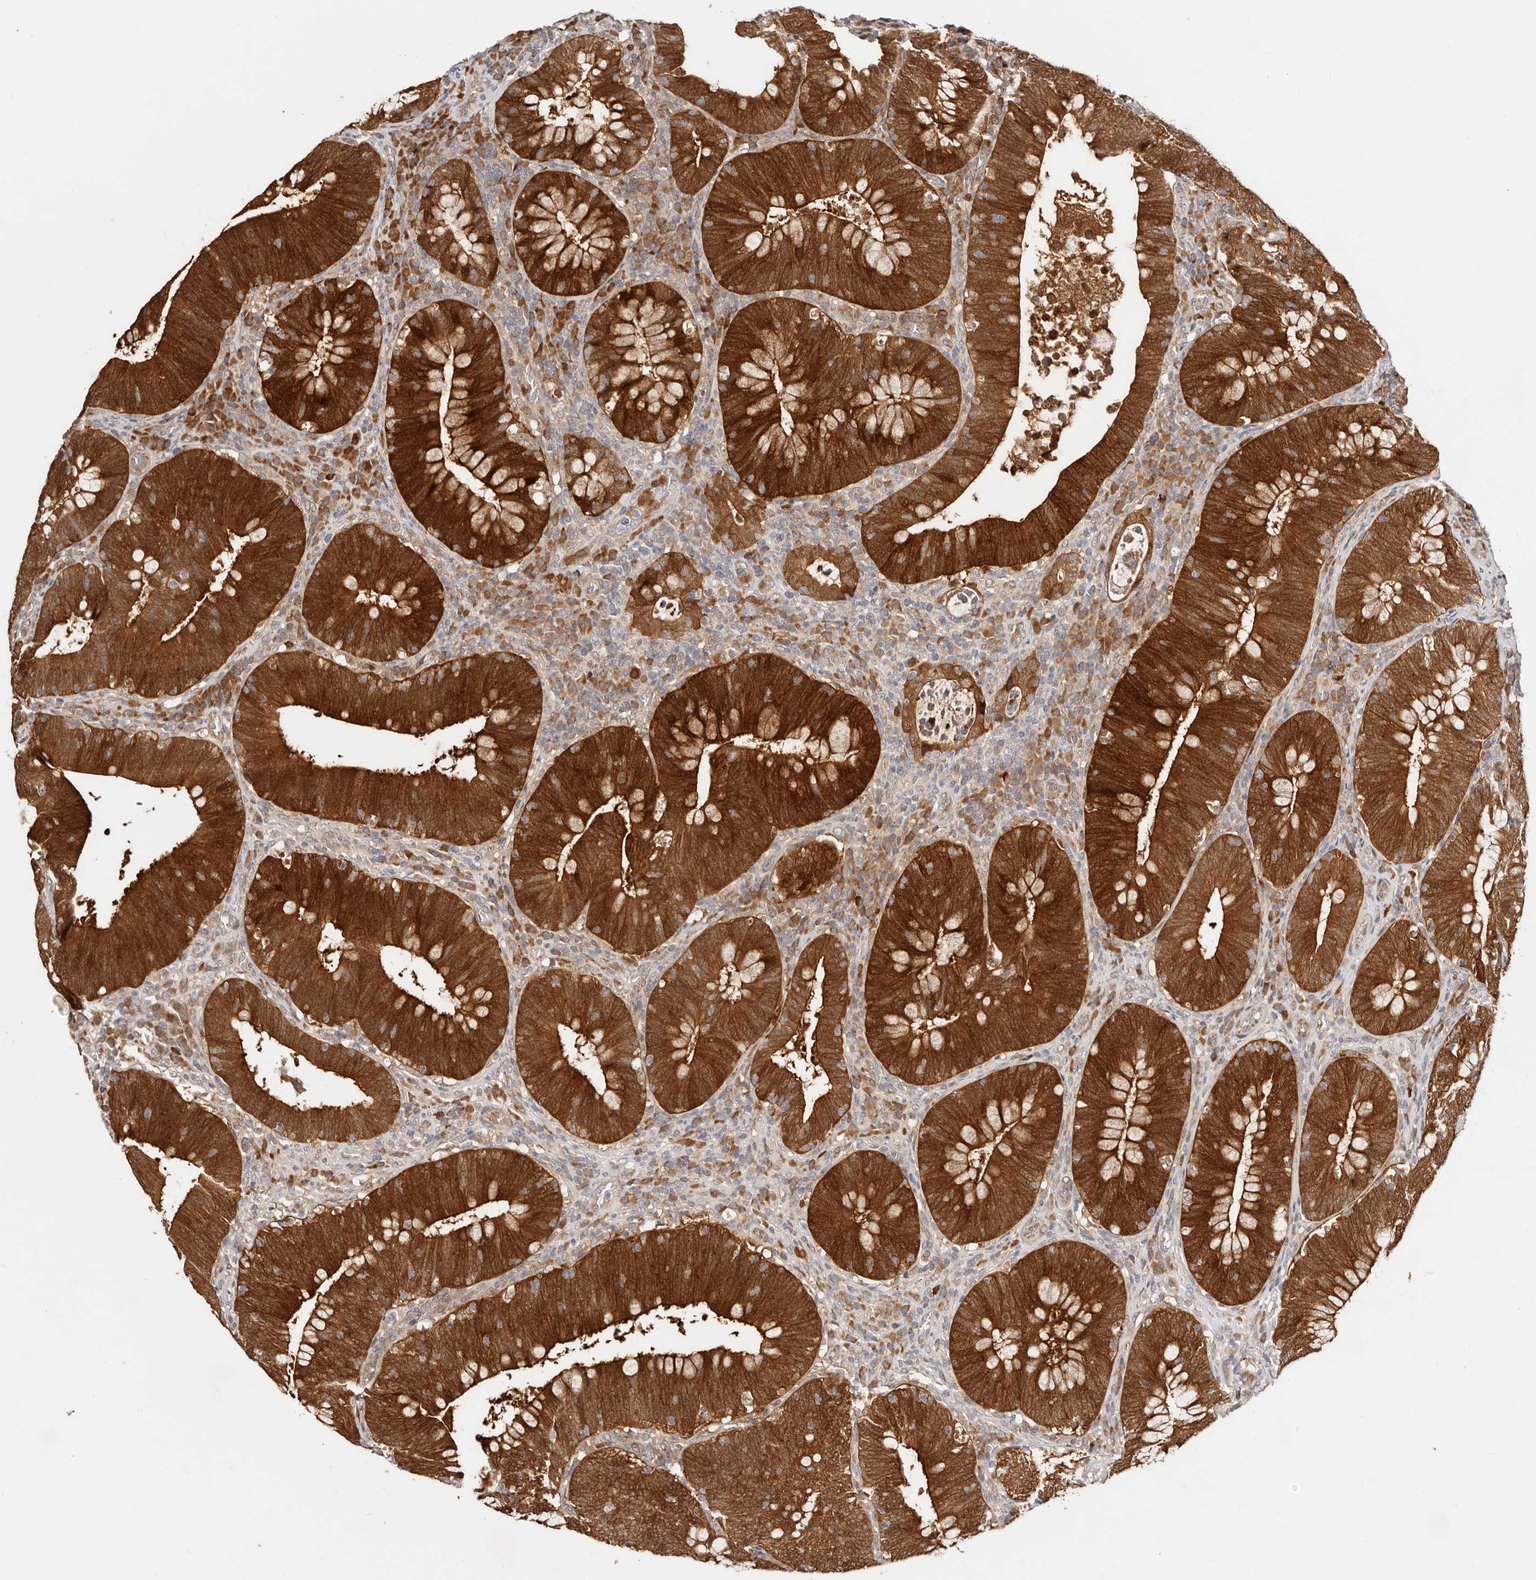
{"staining": {"intensity": "strong", "quantity": ">75%", "location": "cytoplasmic/membranous,nuclear"}, "tissue": "colorectal cancer", "cell_type": "Tumor cells", "image_type": "cancer", "snomed": [{"axis": "morphology", "description": "Normal tissue, NOS"}, {"axis": "topography", "description": "Colon"}], "caption": "An IHC photomicrograph of neoplastic tissue is shown. Protein staining in brown labels strong cytoplasmic/membranous and nuclear positivity in colorectal cancer within tumor cells. Ihc stains the protein in brown and the nuclei are stained blue.", "gene": "BCL2L15", "patient": {"sex": "female", "age": 82}}